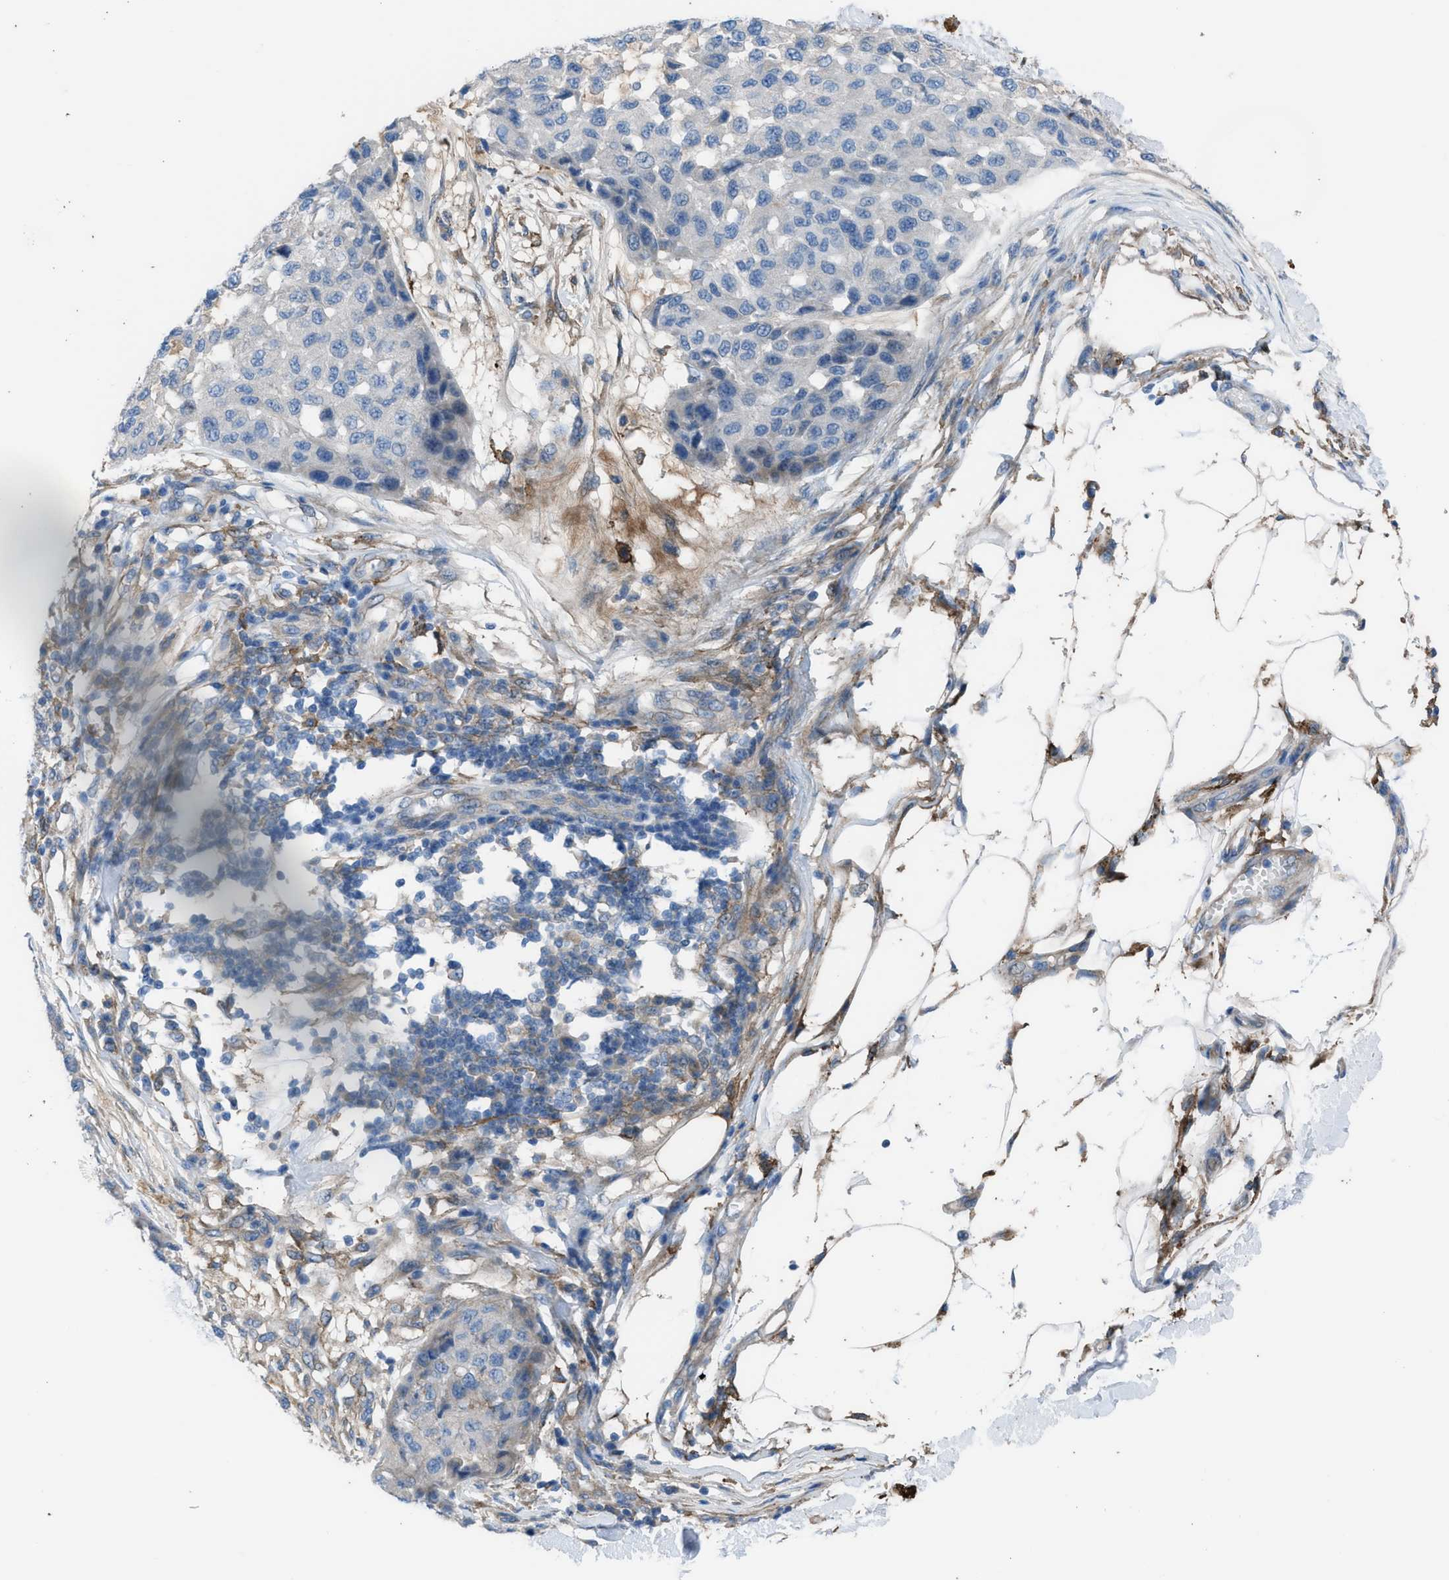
{"staining": {"intensity": "negative", "quantity": "none", "location": "none"}, "tissue": "melanoma", "cell_type": "Tumor cells", "image_type": "cancer", "snomed": [{"axis": "morphology", "description": "Normal tissue, NOS"}, {"axis": "morphology", "description": "Malignant melanoma, NOS"}, {"axis": "topography", "description": "Skin"}], "caption": "Histopathology image shows no significant protein expression in tumor cells of malignant melanoma.", "gene": "EGFR", "patient": {"sex": "male", "age": 62}}